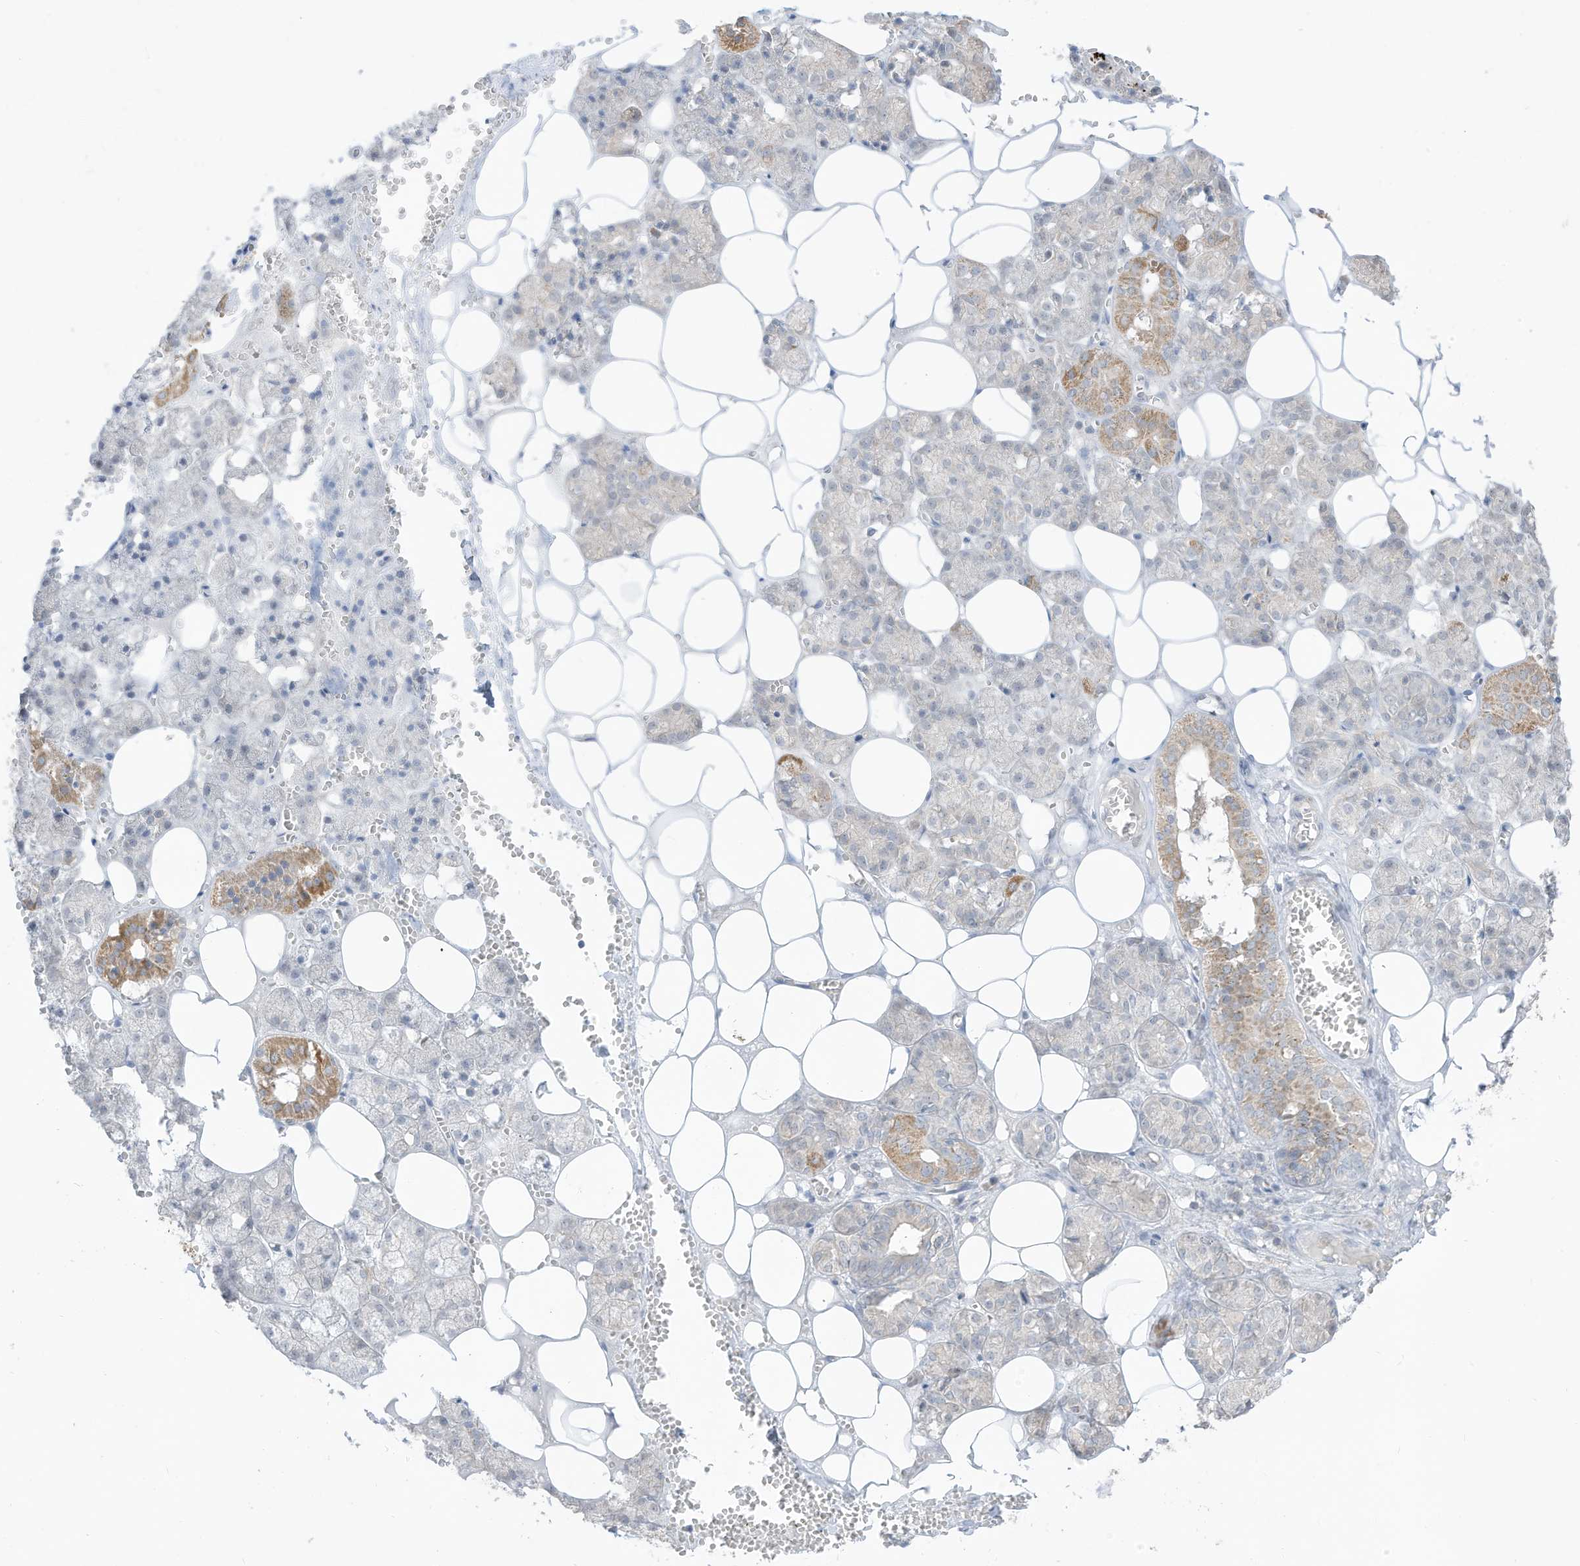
{"staining": {"intensity": "weak", "quantity": "<25%", "location": "cytoplasmic/membranous"}, "tissue": "salivary gland", "cell_type": "Glandular cells", "image_type": "normal", "snomed": [{"axis": "morphology", "description": "Normal tissue, NOS"}, {"axis": "topography", "description": "Salivary gland"}], "caption": "Immunohistochemistry (IHC) micrograph of normal salivary gland: human salivary gland stained with DAB (3,3'-diaminobenzidine) reveals no significant protein positivity in glandular cells.", "gene": "OGT", "patient": {"sex": "male", "age": 62}}